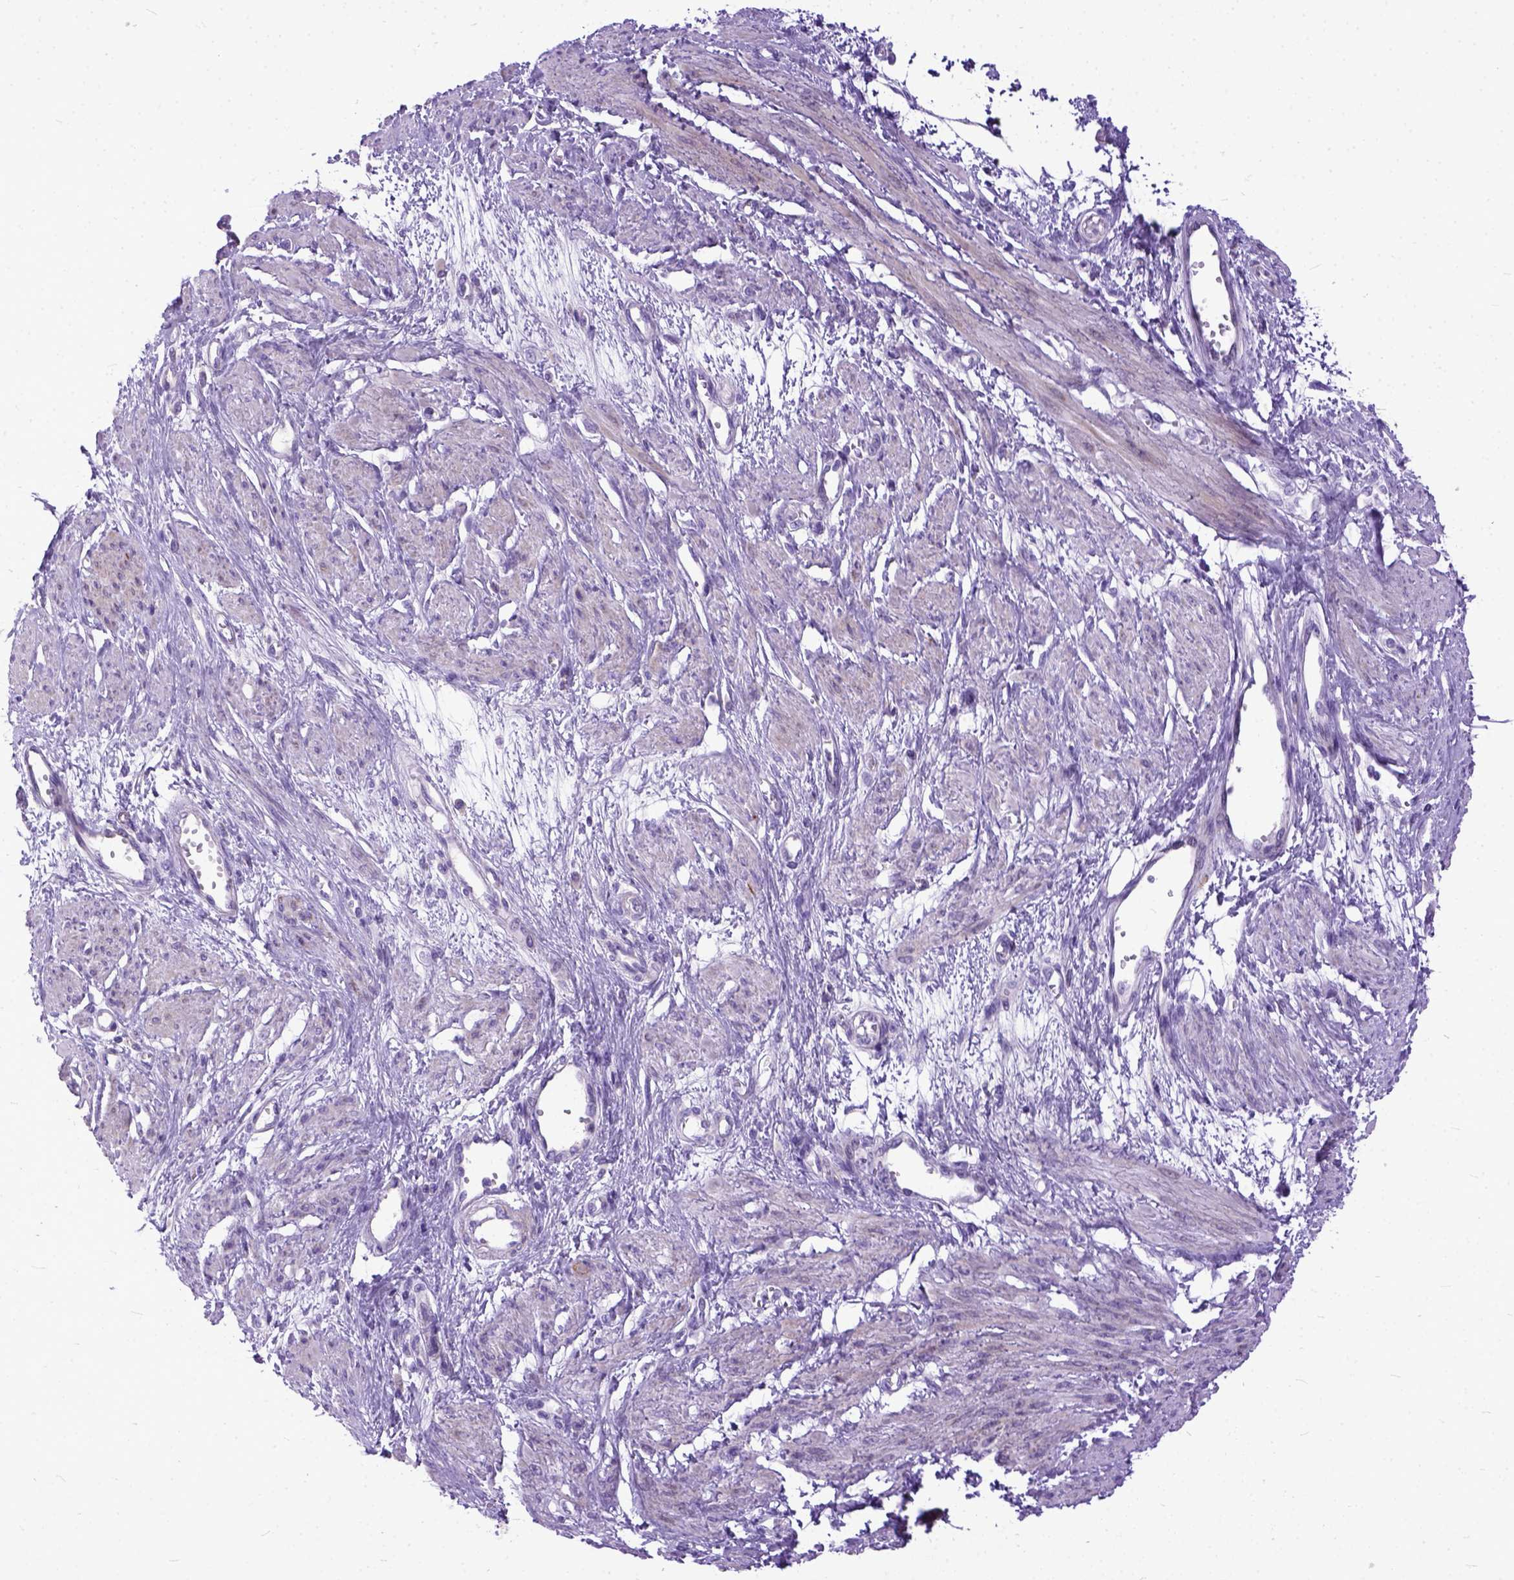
{"staining": {"intensity": "negative", "quantity": "none", "location": "none"}, "tissue": "smooth muscle", "cell_type": "Smooth muscle cells", "image_type": "normal", "snomed": [{"axis": "morphology", "description": "Normal tissue, NOS"}, {"axis": "topography", "description": "Smooth muscle"}, {"axis": "topography", "description": "Uterus"}], "caption": "This is a micrograph of IHC staining of normal smooth muscle, which shows no expression in smooth muscle cells.", "gene": "PLK5", "patient": {"sex": "female", "age": 39}}